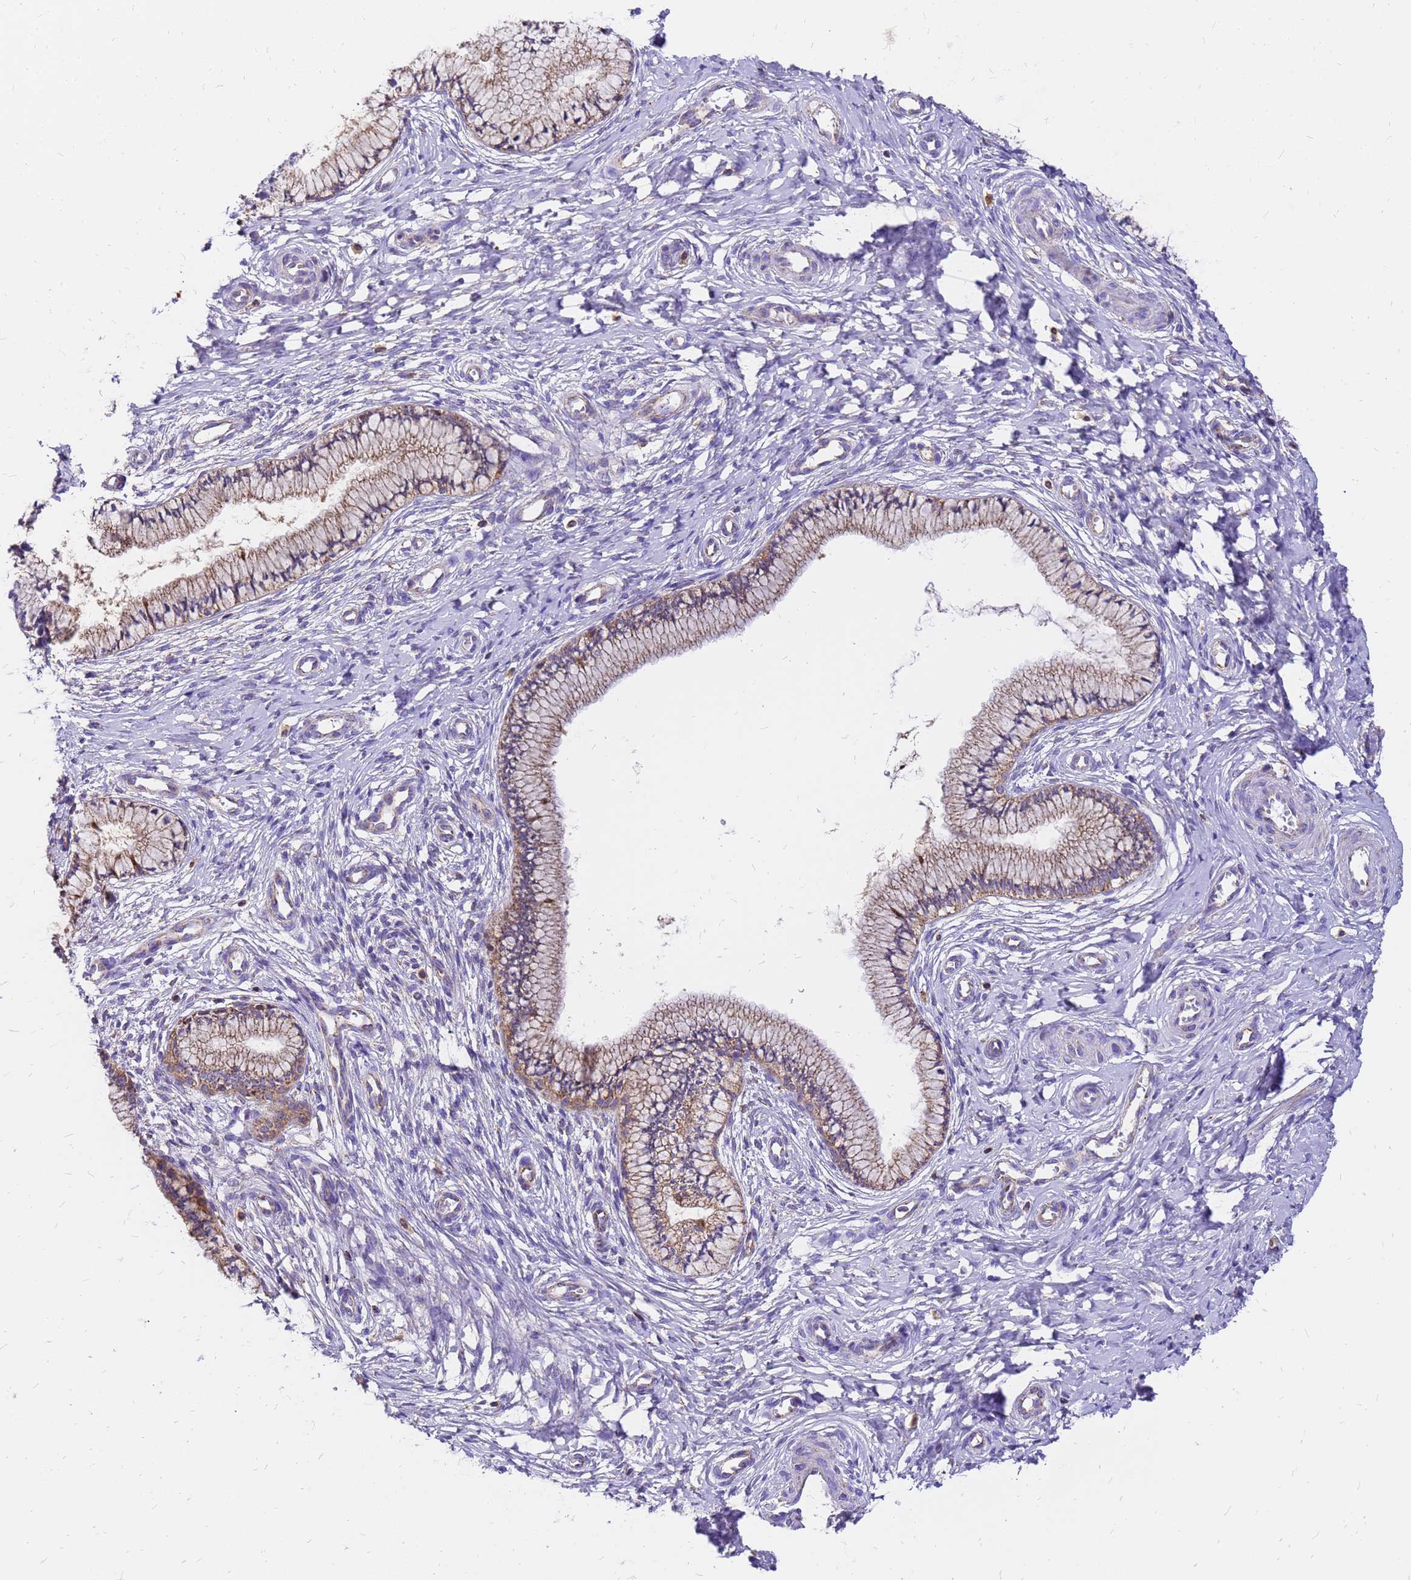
{"staining": {"intensity": "moderate", "quantity": ">75%", "location": "cytoplasmic/membranous"}, "tissue": "cervix", "cell_type": "Glandular cells", "image_type": "normal", "snomed": [{"axis": "morphology", "description": "Normal tissue, NOS"}, {"axis": "topography", "description": "Cervix"}], "caption": "Immunohistochemistry of benign cervix exhibits medium levels of moderate cytoplasmic/membranous positivity in about >75% of glandular cells.", "gene": "MRPS26", "patient": {"sex": "female", "age": 36}}